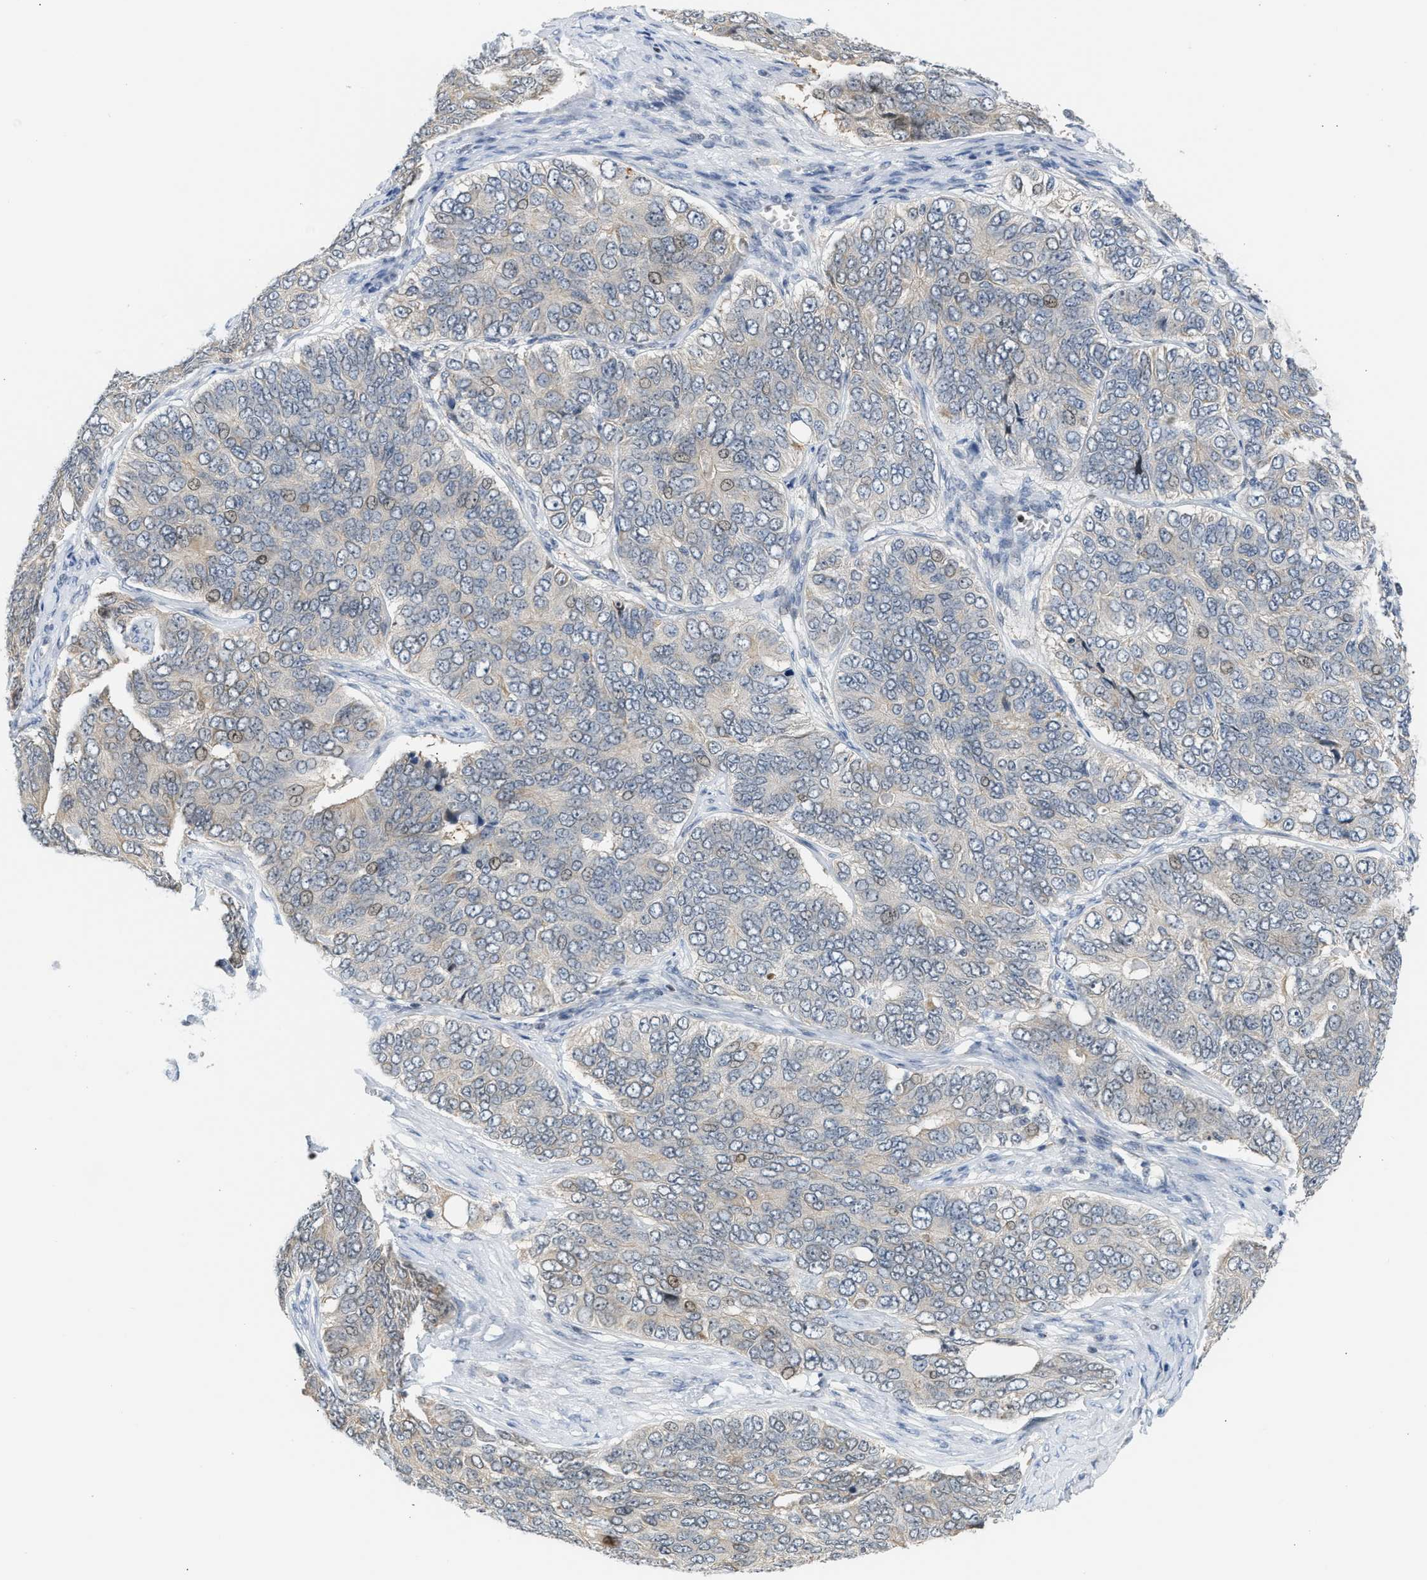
{"staining": {"intensity": "weak", "quantity": "<25%", "location": "cytoplasmic/membranous"}, "tissue": "ovarian cancer", "cell_type": "Tumor cells", "image_type": "cancer", "snomed": [{"axis": "morphology", "description": "Carcinoma, endometroid"}, {"axis": "topography", "description": "Ovary"}], "caption": "A micrograph of ovarian endometroid carcinoma stained for a protein shows no brown staining in tumor cells.", "gene": "NPS", "patient": {"sex": "female", "age": 51}}